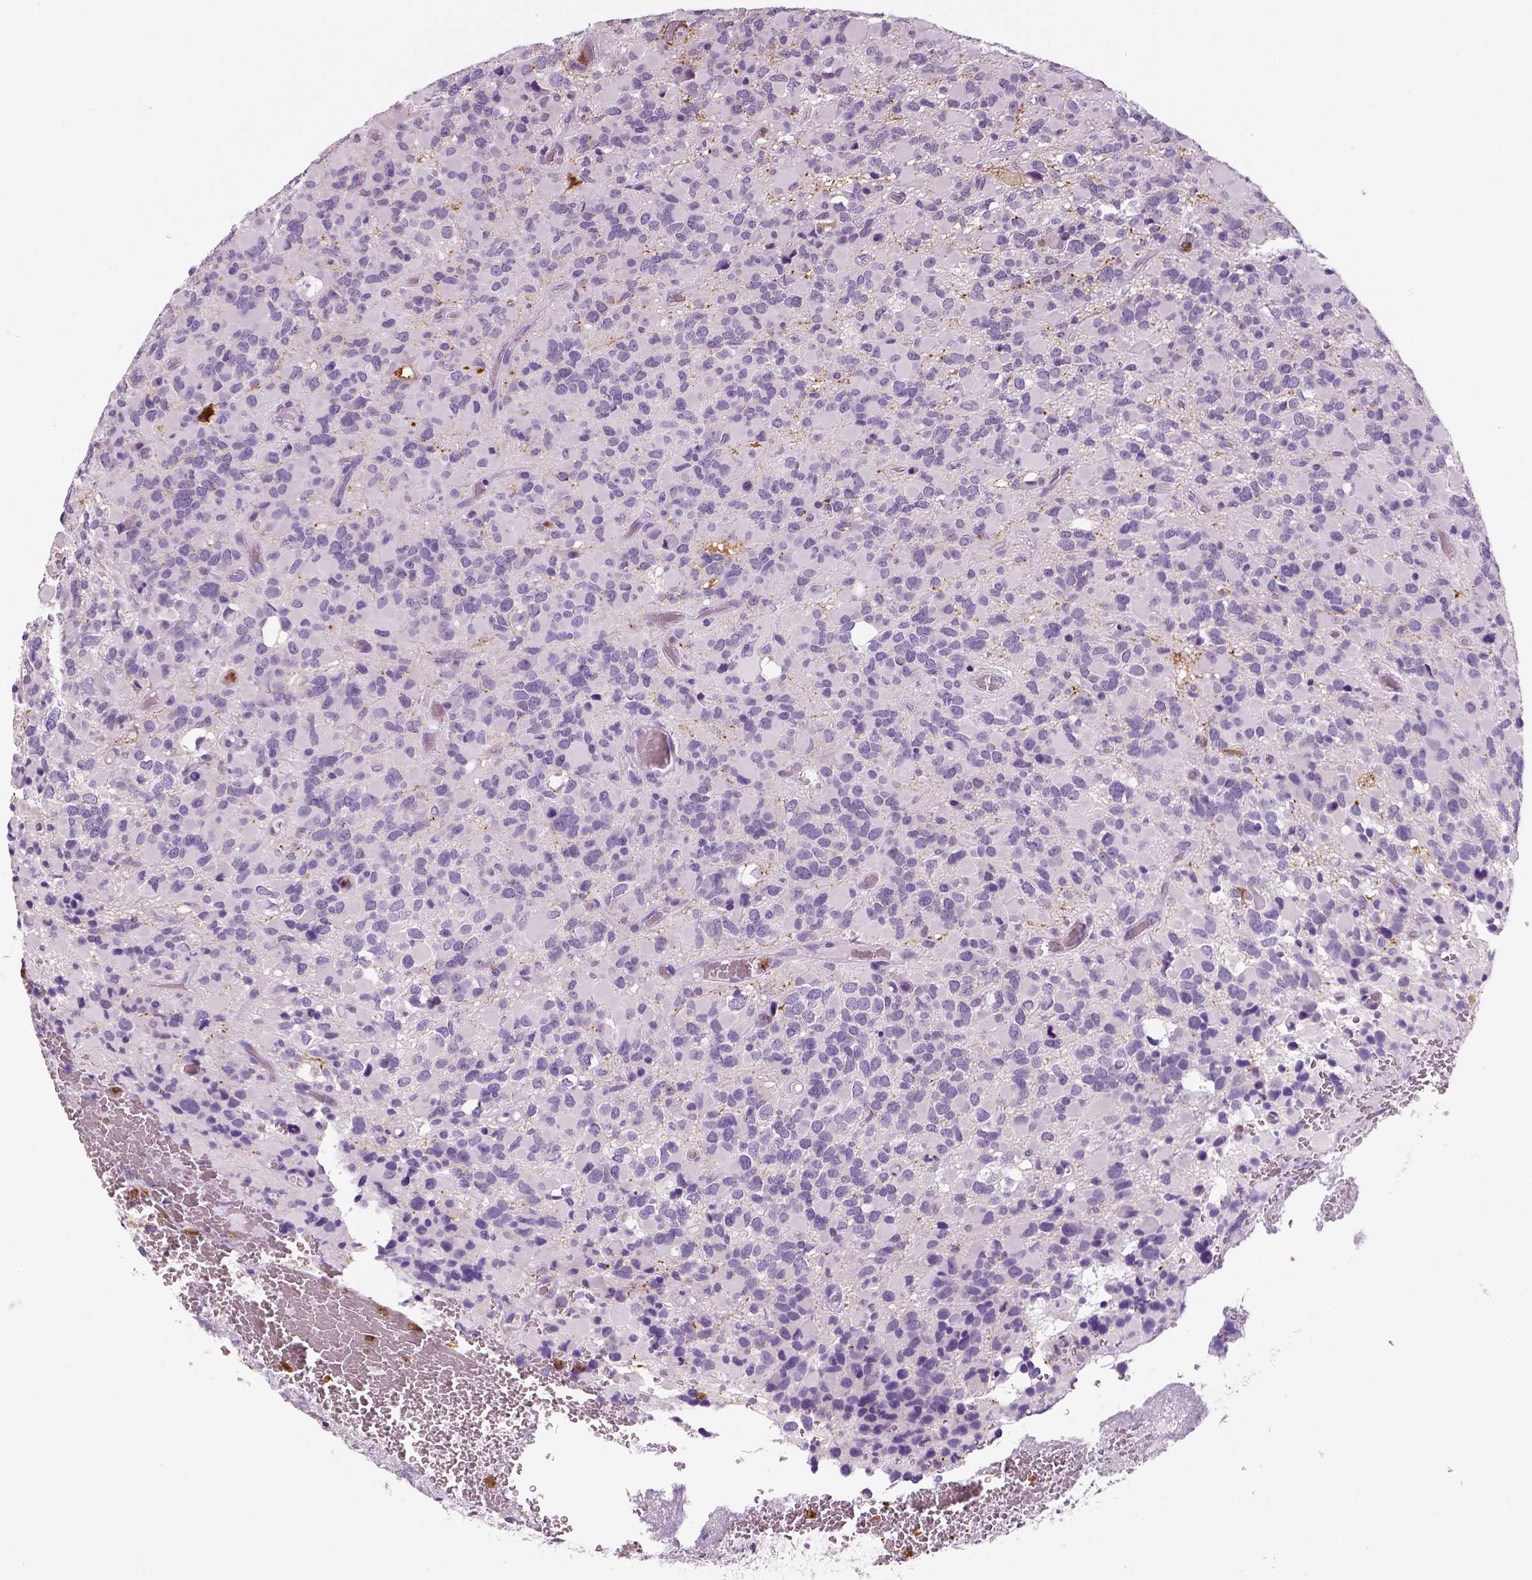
{"staining": {"intensity": "negative", "quantity": "none", "location": "none"}, "tissue": "glioma", "cell_type": "Tumor cells", "image_type": "cancer", "snomed": [{"axis": "morphology", "description": "Glioma, malignant, High grade"}, {"axis": "topography", "description": "Brain"}], "caption": "Immunohistochemistry photomicrograph of human malignant glioma (high-grade) stained for a protein (brown), which exhibits no positivity in tumor cells.", "gene": "NECAB2", "patient": {"sex": "female", "age": 40}}